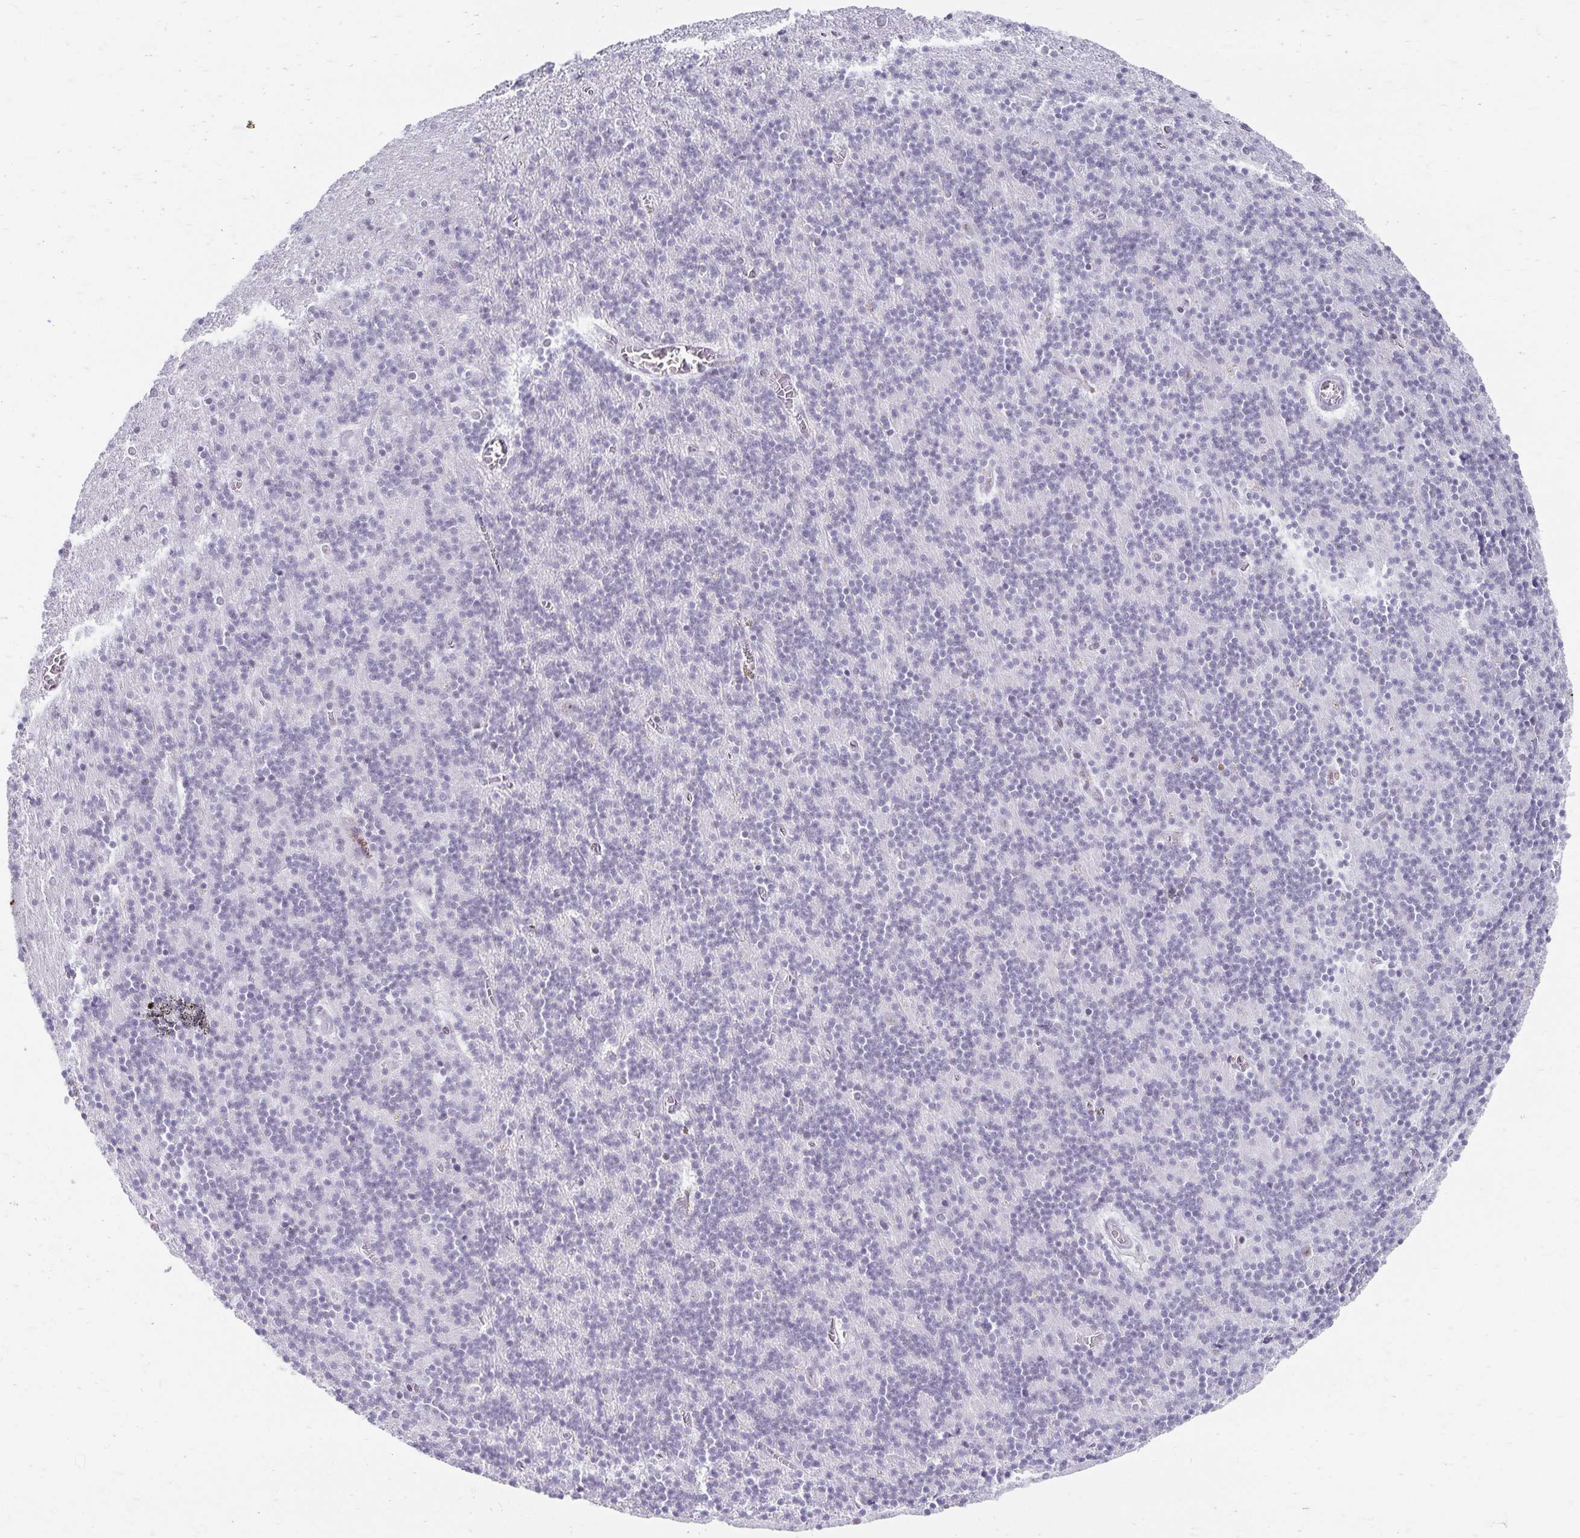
{"staining": {"intensity": "negative", "quantity": "none", "location": "none"}, "tissue": "cerebellum", "cell_type": "Cells in granular layer", "image_type": "normal", "snomed": [{"axis": "morphology", "description": "Normal tissue, NOS"}, {"axis": "topography", "description": "Cerebellum"}], "caption": "The photomicrograph displays no significant positivity in cells in granular layer of cerebellum.", "gene": "C20orf85", "patient": {"sex": "male", "age": 70}}